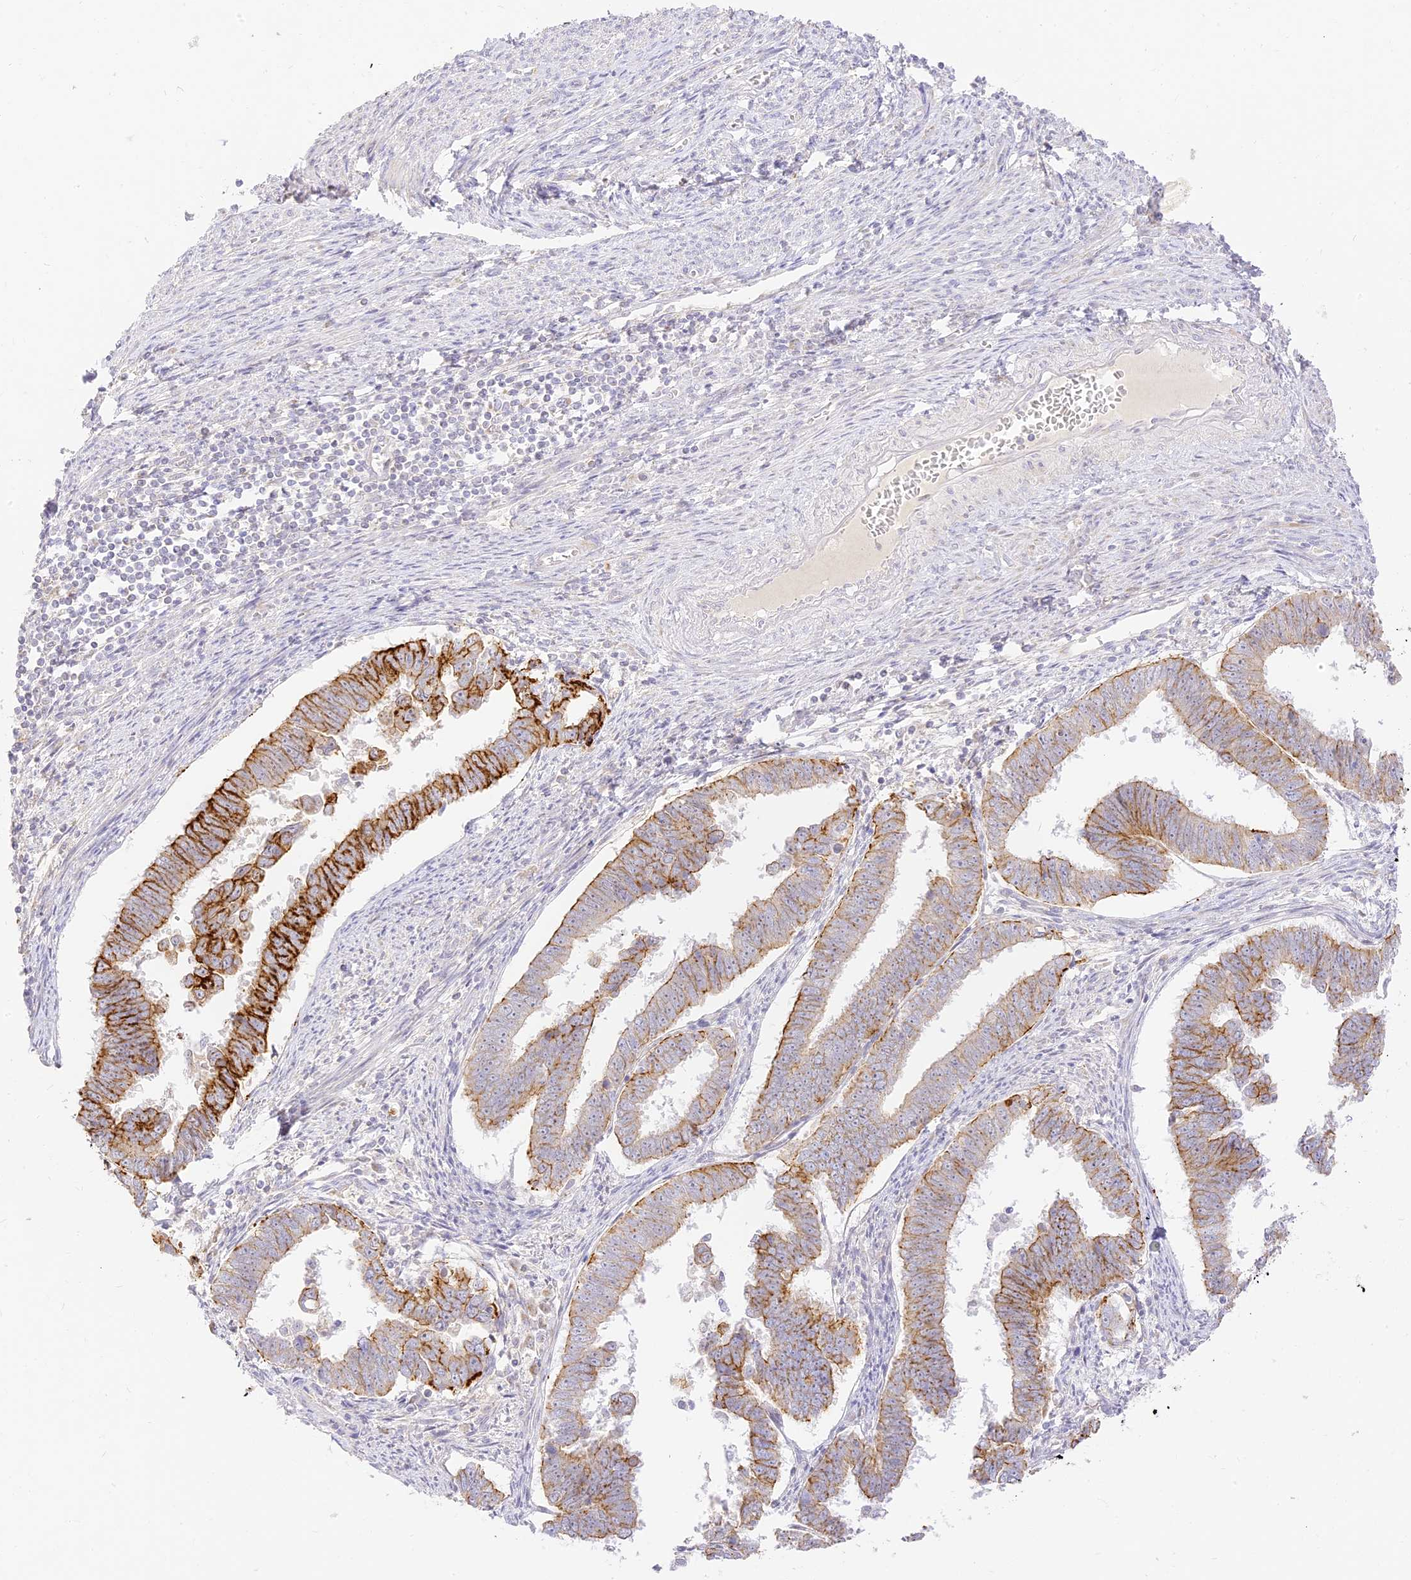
{"staining": {"intensity": "strong", "quantity": "25%-75%", "location": "cytoplasmic/membranous"}, "tissue": "endometrial cancer", "cell_type": "Tumor cells", "image_type": "cancer", "snomed": [{"axis": "morphology", "description": "Adenocarcinoma, NOS"}, {"axis": "topography", "description": "Endometrium"}], "caption": "Immunohistochemical staining of endometrial adenocarcinoma displays high levels of strong cytoplasmic/membranous positivity in approximately 25%-75% of tumor cells. The protein of interest is shown in brown color, while the nuclei are stained blue.", "gene": "LRRC15", "patient": {"sex": "female", "age": 75}}